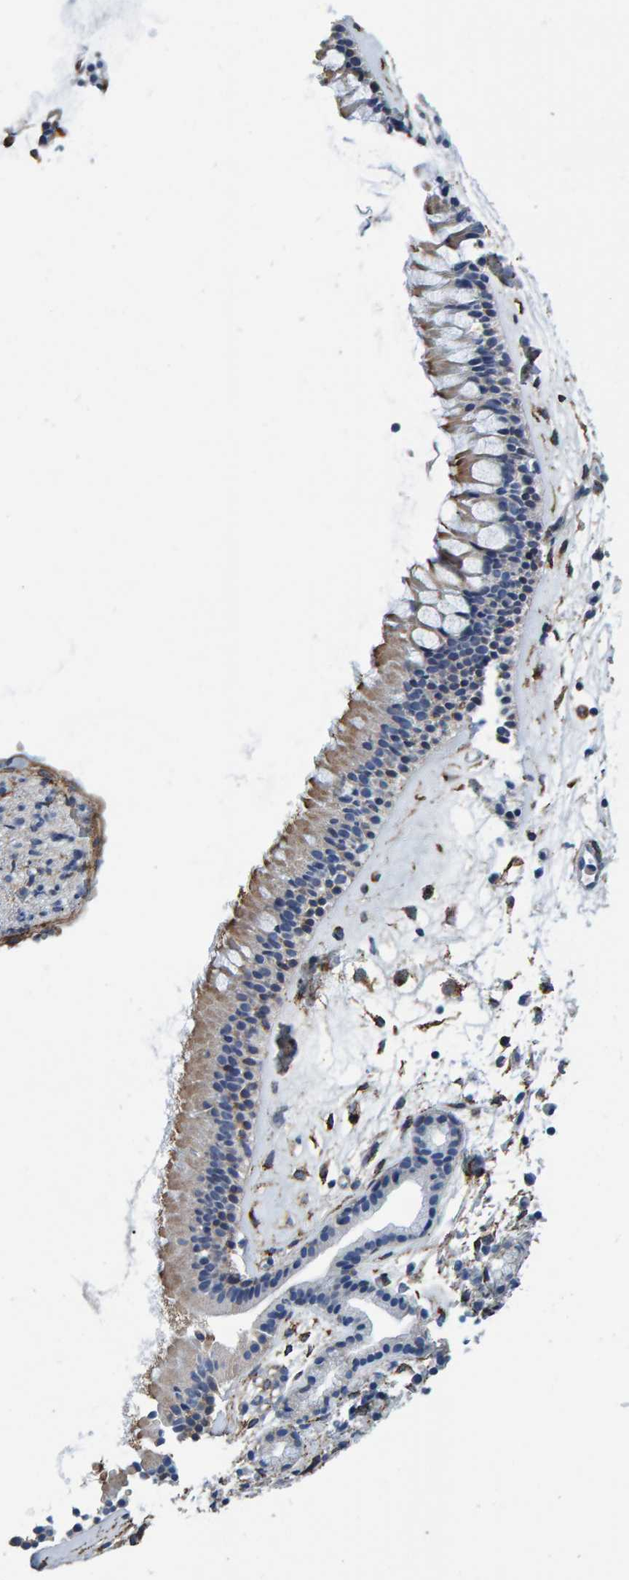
{"staining": {"intensity": "moderate", "quantity": "<25%", "location": "cytoplasmic/membranous"}, "tissue": "nasopharynx", "cell_type": "Respiratory epithelial cells", "image_type": "normal", "snomed": [{"axis": "morphology", "description": "Normal tissue, NOS"}, {"axis": "topography", "description": "Nasopharynx"}], "caption": "DAB (3,3'-diaminobenzidine) immunohistochemical staining of normal human nasopharynx demonstrates moderate cytoplasmic/membranous protein positivity in approximately <25% of respiratory epithelial cells.", "gene": "LRP1", "patient": {"sex": "female", "age": 42}}